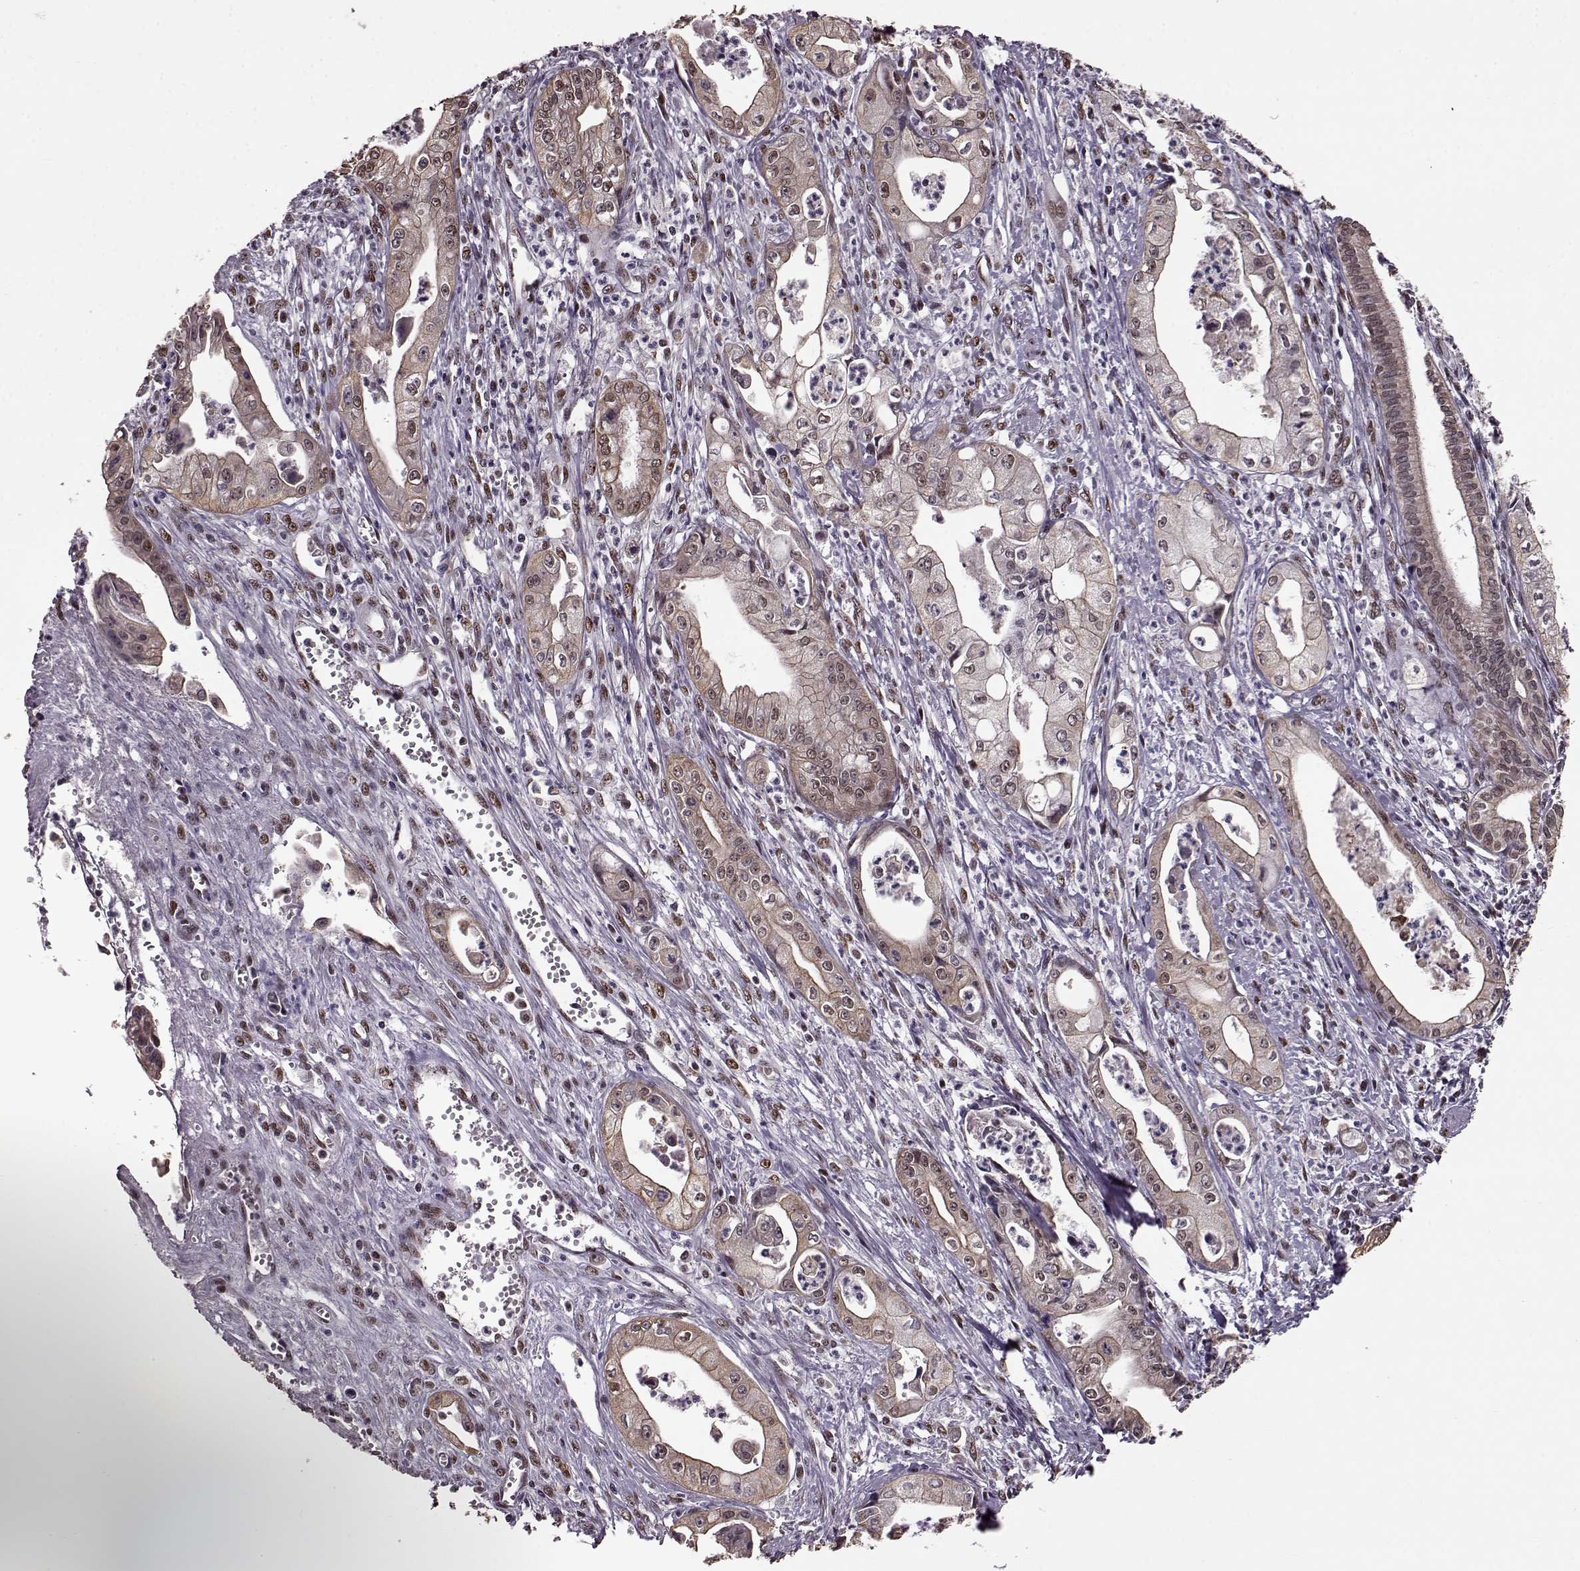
{"staining": {"intensity": "weak", "quantity": ">75%", "location": "cytoplasmic/membranous"}, "tissue": "pancreatic cancer", "cell_type": "Tumor cells", "image_type": "cancer", "snomed": [{"axis": "morphology", "description": "Adenocarcinoma, NOS"}, {"axis": "topography", "description": "Pancreas"}], "caption": "A photomicrograph of pancreatic adenocarcinoma stained for a protein displays weak cytoplasmic/membranous brown staining in tumor cells. (DAB (3,3'-diaminobenzidine) IHC with brightfield microscopy, high magnification).", "gene": "FTO", "patient": {"sex": "female", "age": 65}}